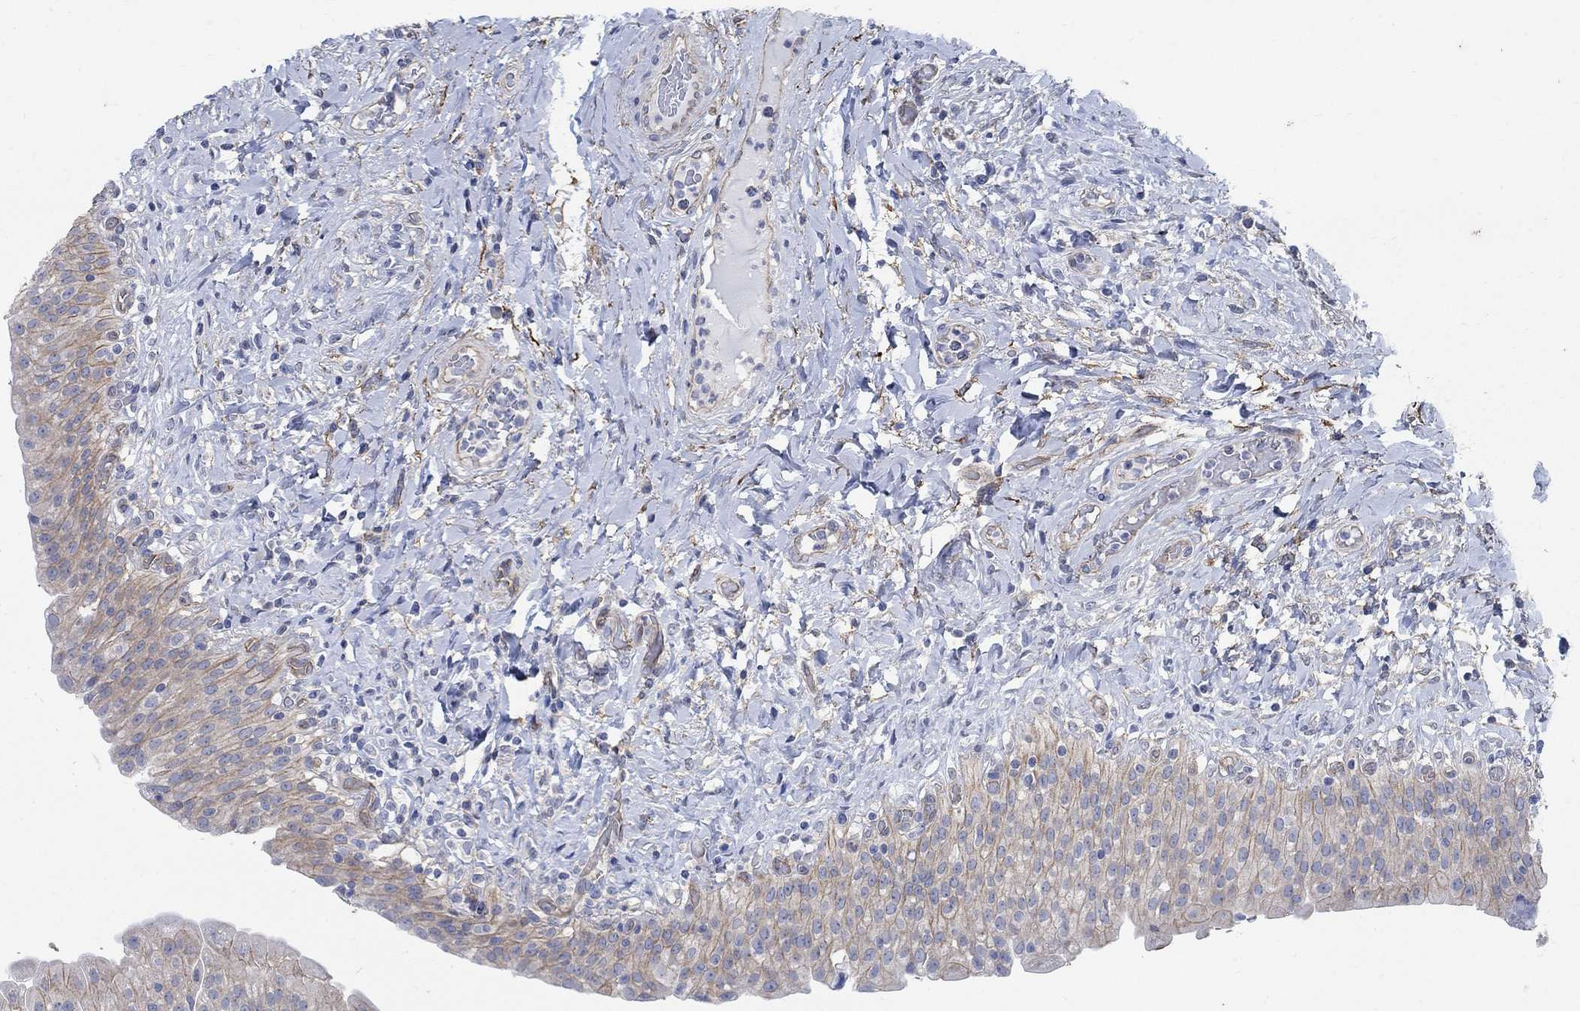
{"staining": {"intensity": "weak", "quantity": ">75%", "location": "cytoplasmic/membranous"}, "tissue": "urinary bladder", "cell_type": "Urothelial cells", "image_type": "normal", "snomed": [{"axis": "morphology", "description": "Normal tissue, NOS"}, {"axis": "morphology", "description": "Inflammation, NOS"}, {"axis": "topography", "description": "Urinary bladder"}], "caption": "This is an image of IHC staining of normal urinary bladder, which shows weak positivity in the cytoplasmic/membranous of urothelial cells.", "gene": "TMEM198", "patient": {"sex": "male", "age": 64}}